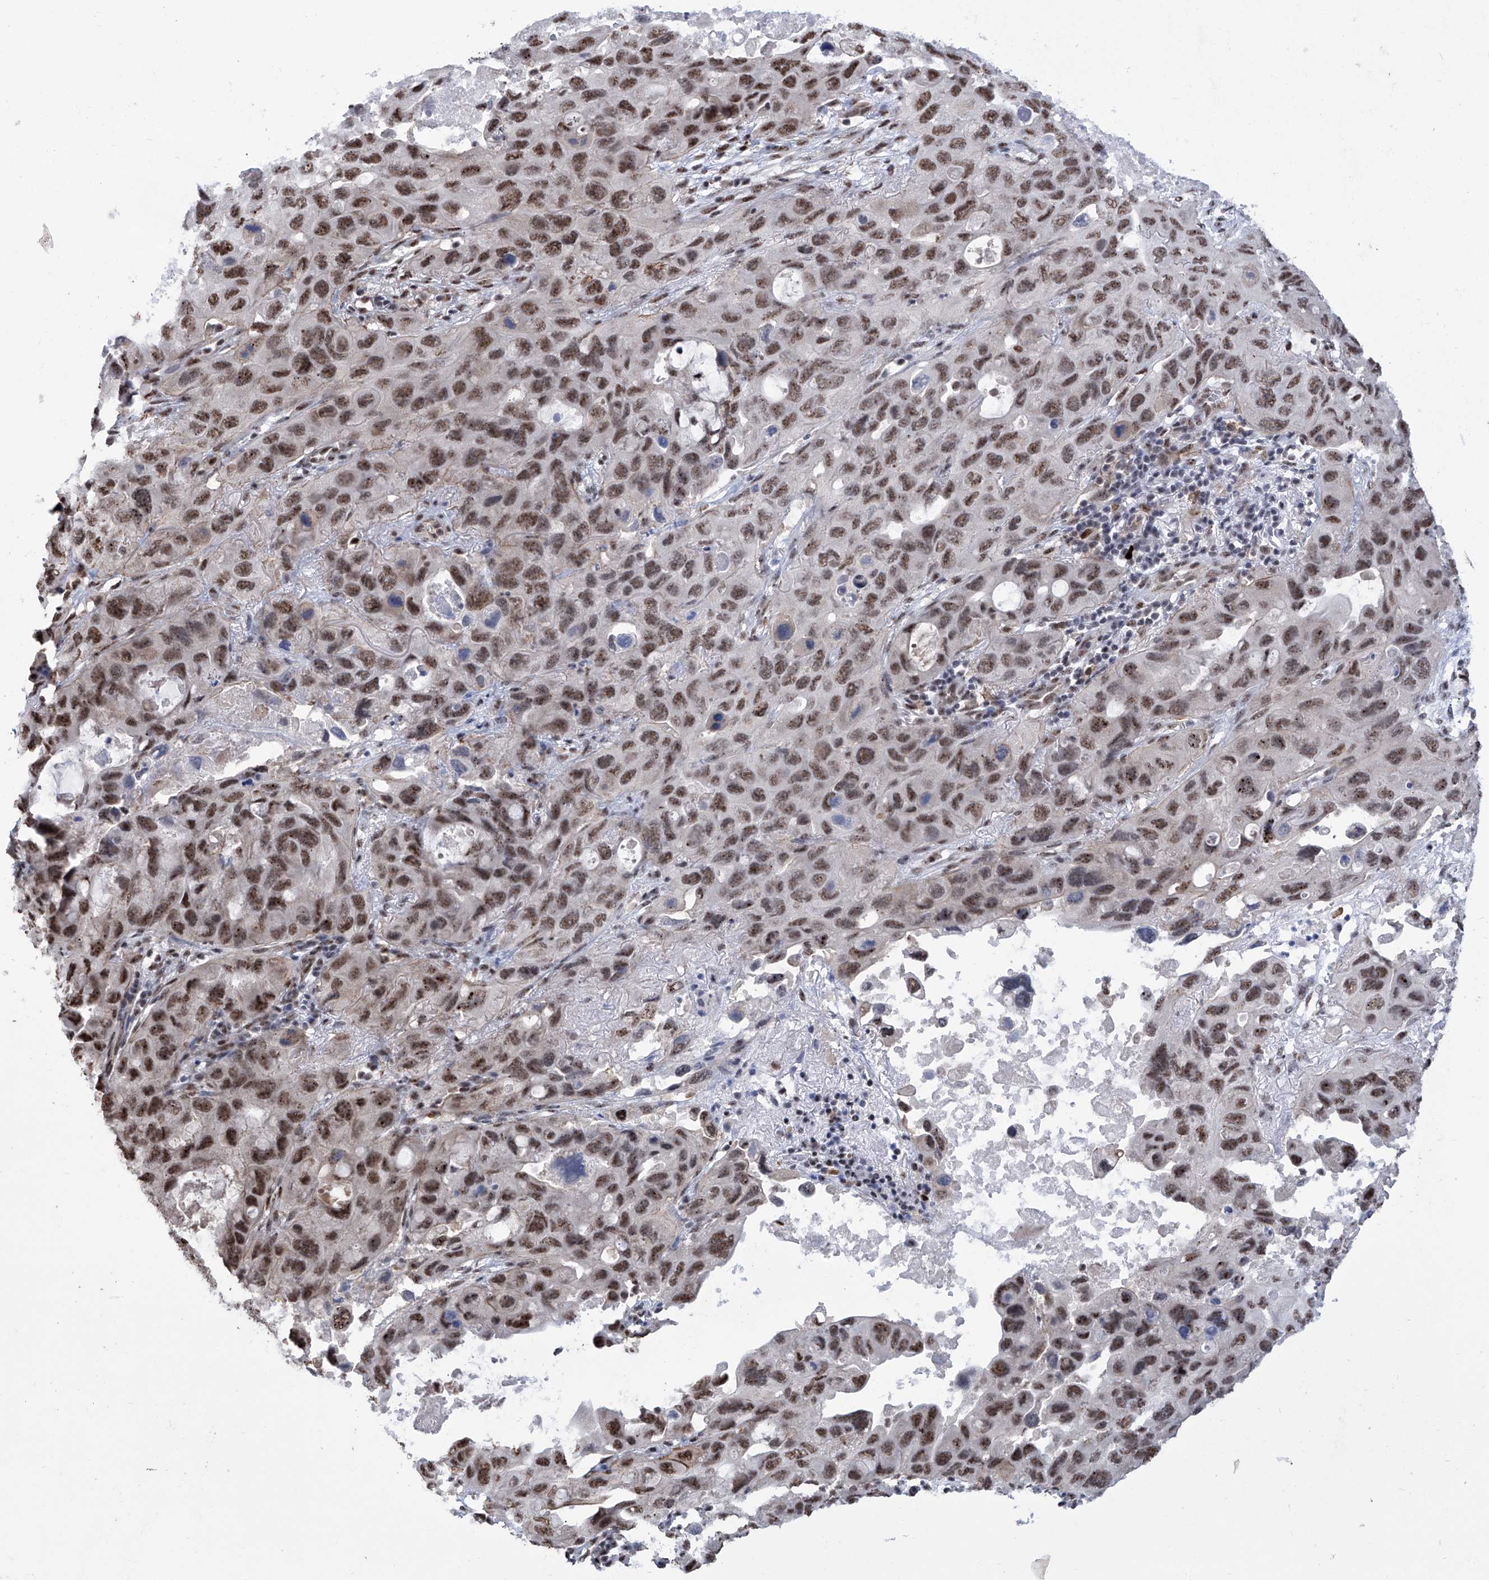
{"staining": {"intensity": "moderate", "quantity": ">75%", "location": "nuclear"}, "tissue": "lung cancer", "cell_type": "Tumor cells", "image_type": "cancer", "snomed": [{"axis": "morphology", "description": "Squamous cell carcinoma, NOS"}, {"axis": "topography", "description": "Lung"}], "caption": "Protein analysis of lung cancer (squamous cell carcinoma) tissue reveals moderate nuclear expression in about >75% of tumor cells.", "gene": "FBXL4", "patient": {"sex": "female", "age": 73}}